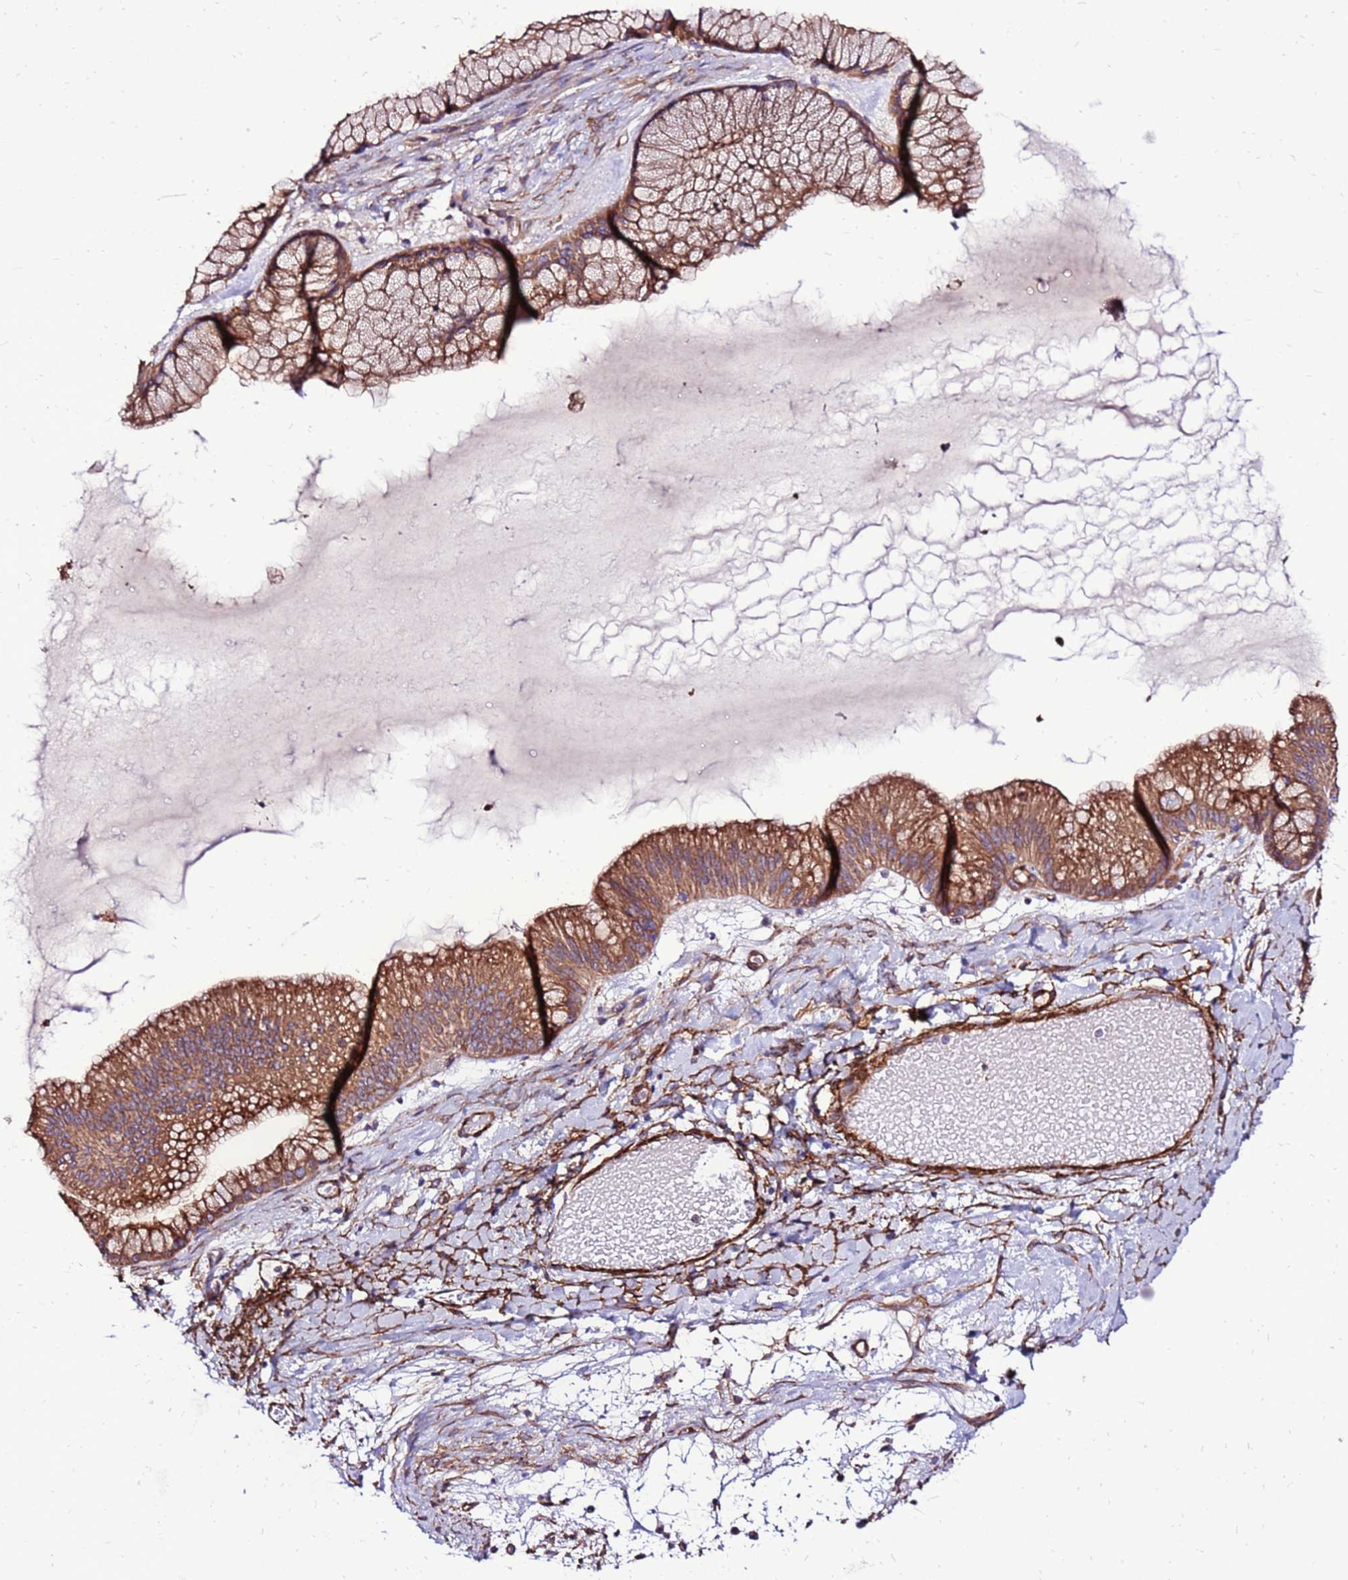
{"staining": {"intensity": "moderate", "quantity": ">75%", "location": "cytoplasmic/membranous"}, "tissue": "ovarian cancer", "cell_type": "Tumor cells", "image_type": "cancer", "snomed": [{"axis": "morphology", "description": "Cystadenocarcinoma, mucinous, NOS"}, {"axis": "topography", "description": "Ovary"}], "caption": "Approximately >75% of tumor cells in human ovarian cancer (mucinous cystadenocarcinoma) display moderate cytoplasmic/membranous protein expression as visualized by brown immunohistochemical staining.", "gene": "EI24", "patient": {"sex": "female", "age": 61}}